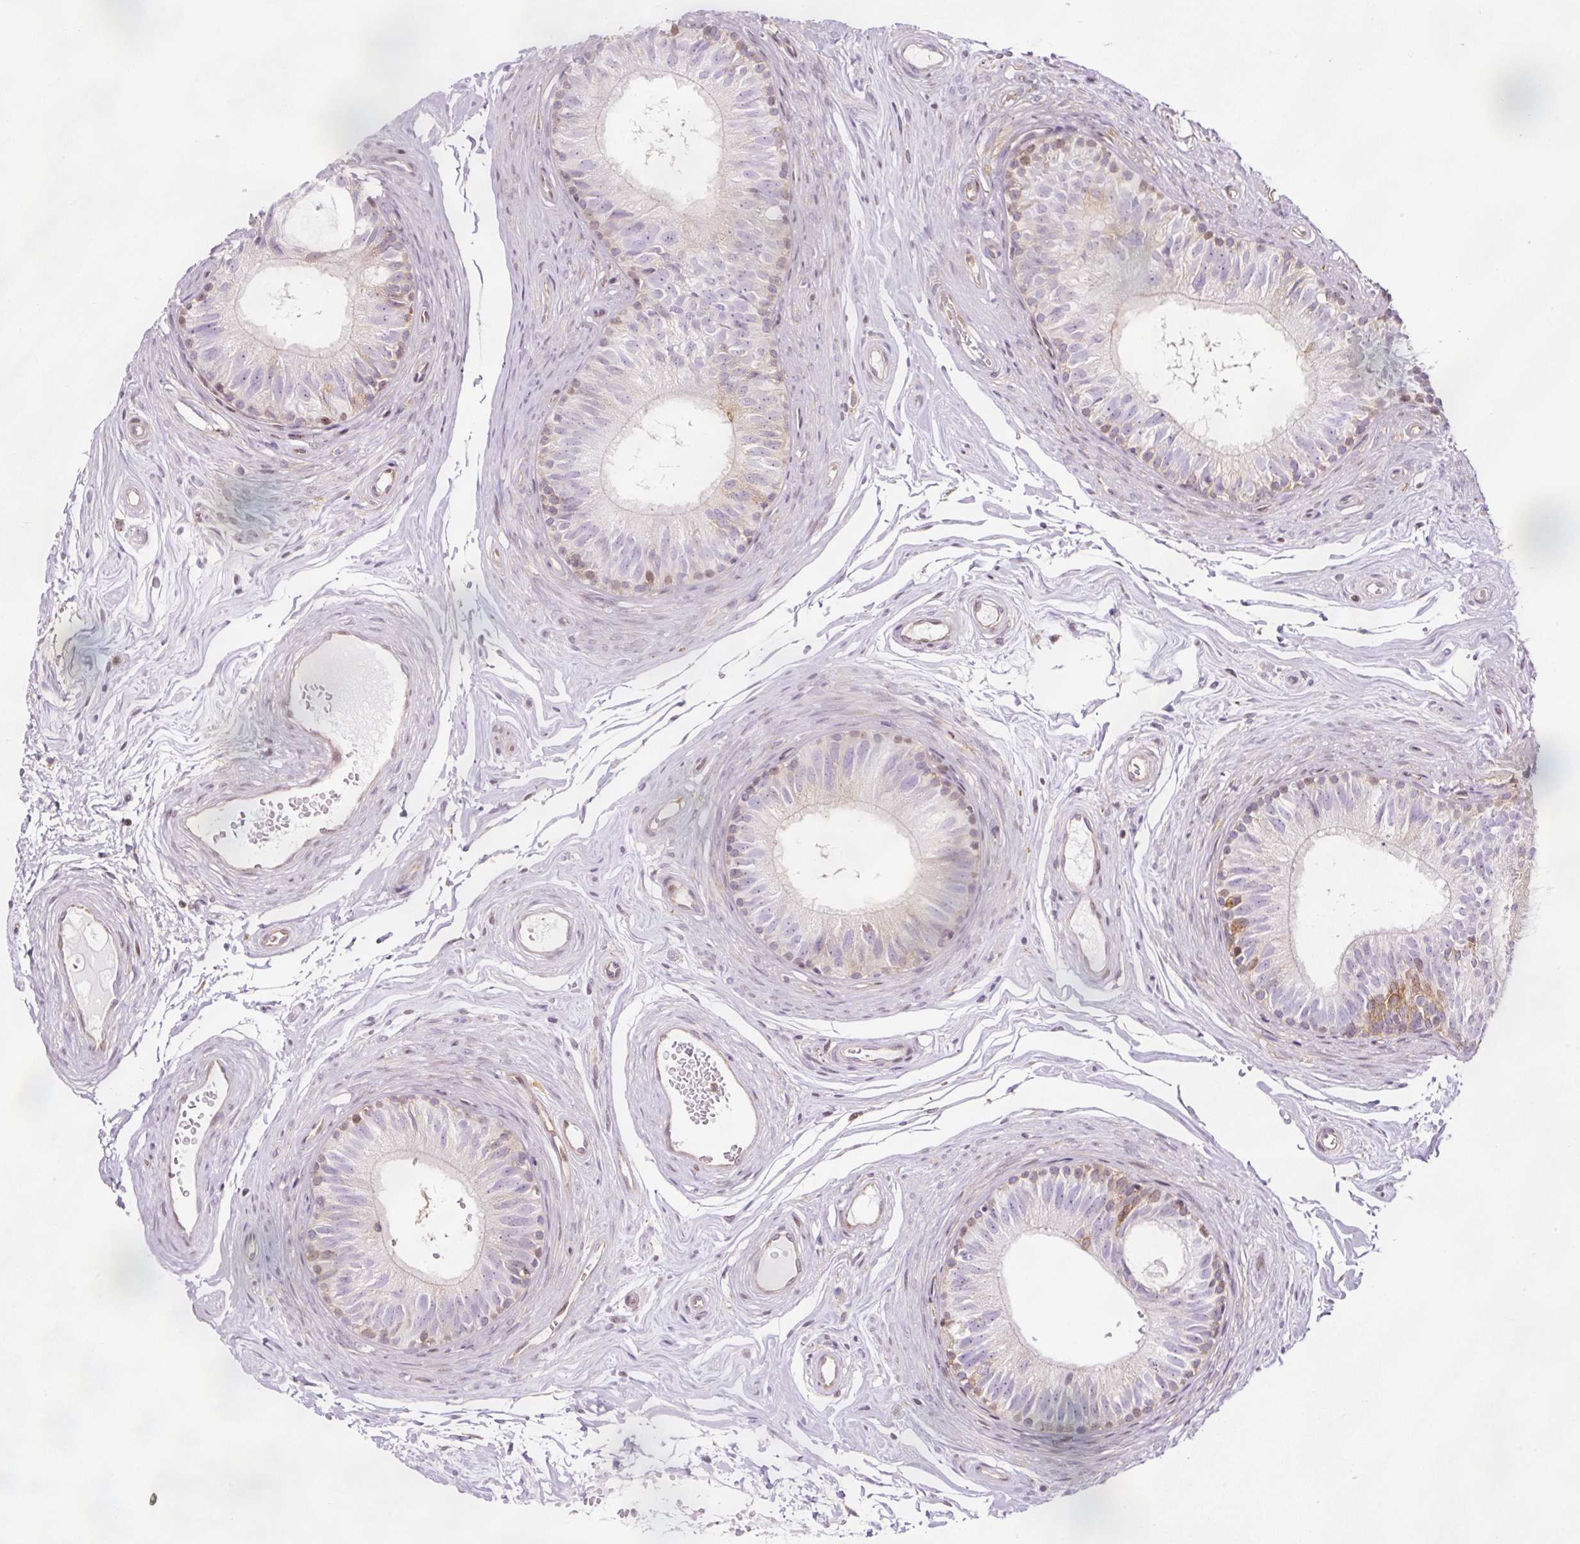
{"staining": {"intensity": "weak", "quantity": "<25%", "location": "cytoplasmic/membranous"}, "tissue": "epididymis", "cell_type": "Glandular cells", "image_type": "normal", "snomed": [{"axis": "morphology", "description": "Normal tissue, NOS"}, {"axis": "topography", "description": "Epididymis"}], "caption": "DAB (3,3'-diaminobenzidine) immunohistochemical staining of normal human epididymis demonstrates no significant expression in glandular cells.", "gene": "SCNM1", "patient": {"sex": "male", "age": 45}}